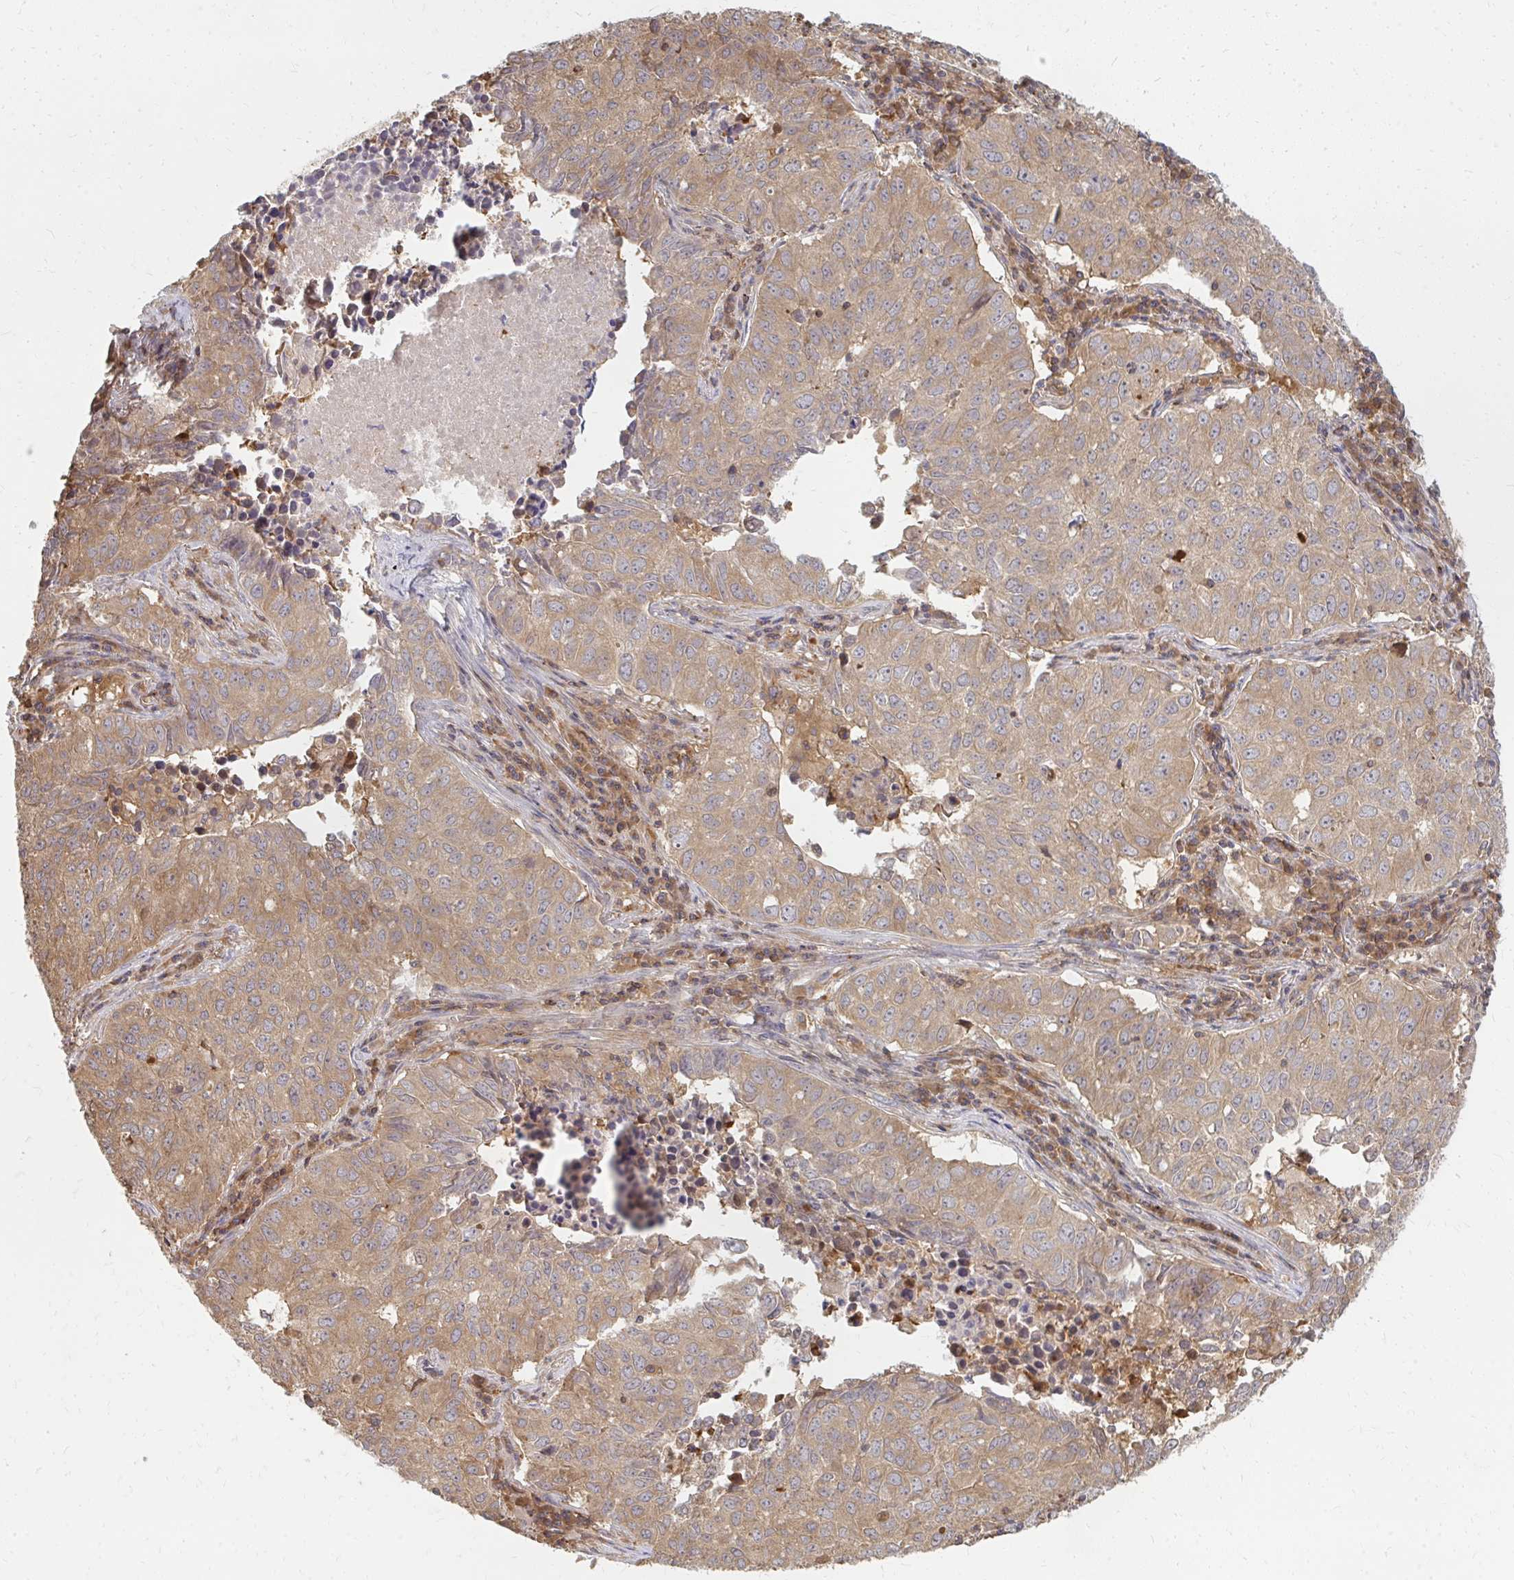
{"staining": {"intensity": "weak", "quantity": "25%-75%", "location": "cytoplasmic/membranous"}, "tissue": "lung cancer", "cell_type": "Tumor cells", "image_type": "cancer", "snomed": [{"axis": "morphology", "description": "Adenocarcinoma, NOS"}, {"axis": "topography", "description": "Lung"}], "caption": "Lung adenocarcinoma stained with a protein marker reveals weak staining in tumor cells.", "gene": "ZNF285", "patient": {"sex": "female", "age": 50}}